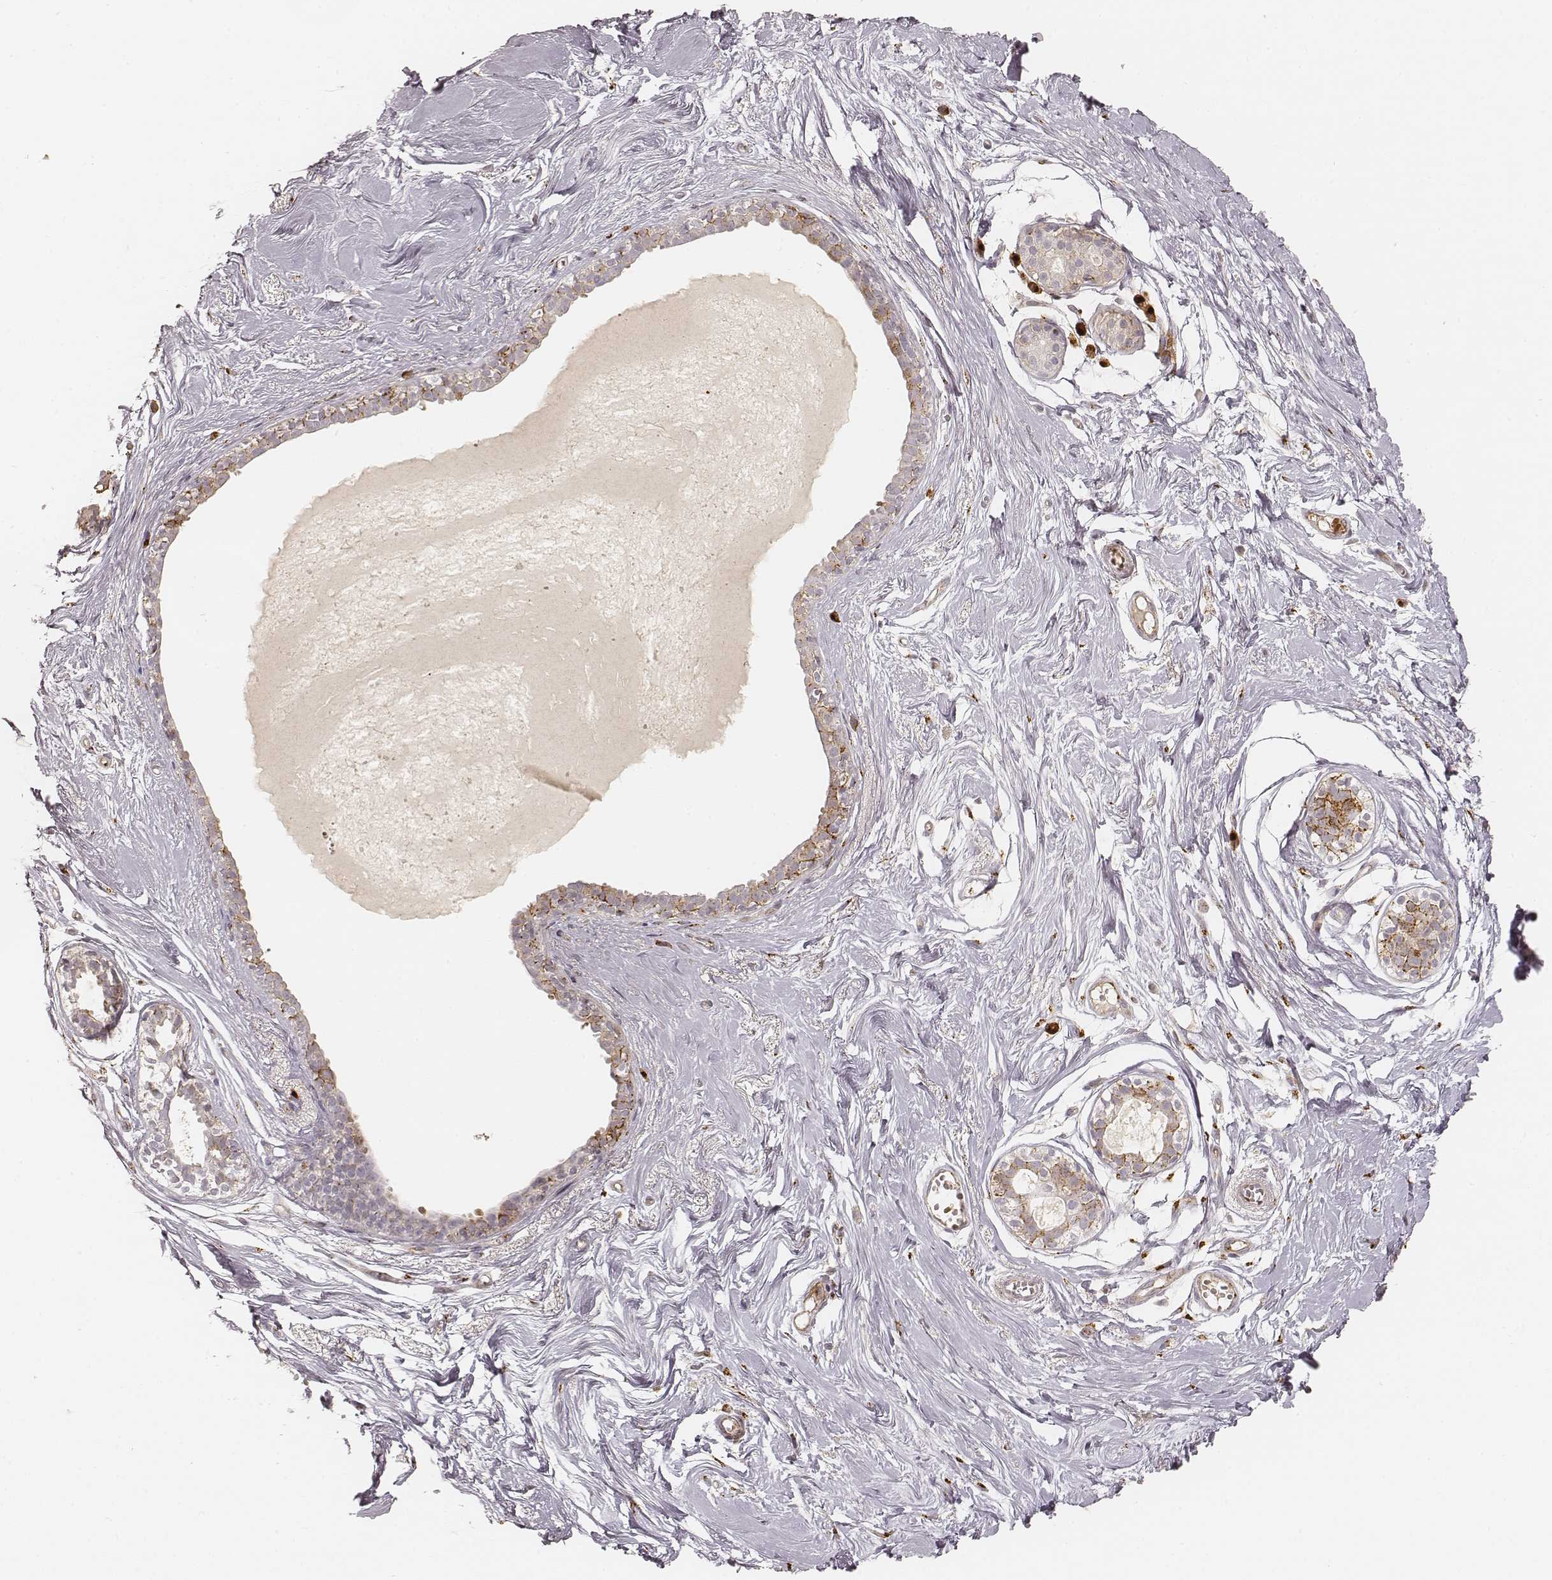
{"staining": {"intensity": "negative", "quantity": "none", "location": "none"}, "tissue": "breast", "cell_type": "Adipocytes", "image_type": "normal", "snomed": [{"axis": "morphology", "description": "Normal tissue, NOS"}, {"axis": "topography", "description": "Breast"}], "caption": "Photomicrograph shows no significant protein positivity in adipocytes of unremarkable breast. The staining is performed using DAB brown chromogen with nuclei counter-stained in using hematoxylin.", "gene": "GORASP2", "patient": {"sex": "female", "age": 49}}